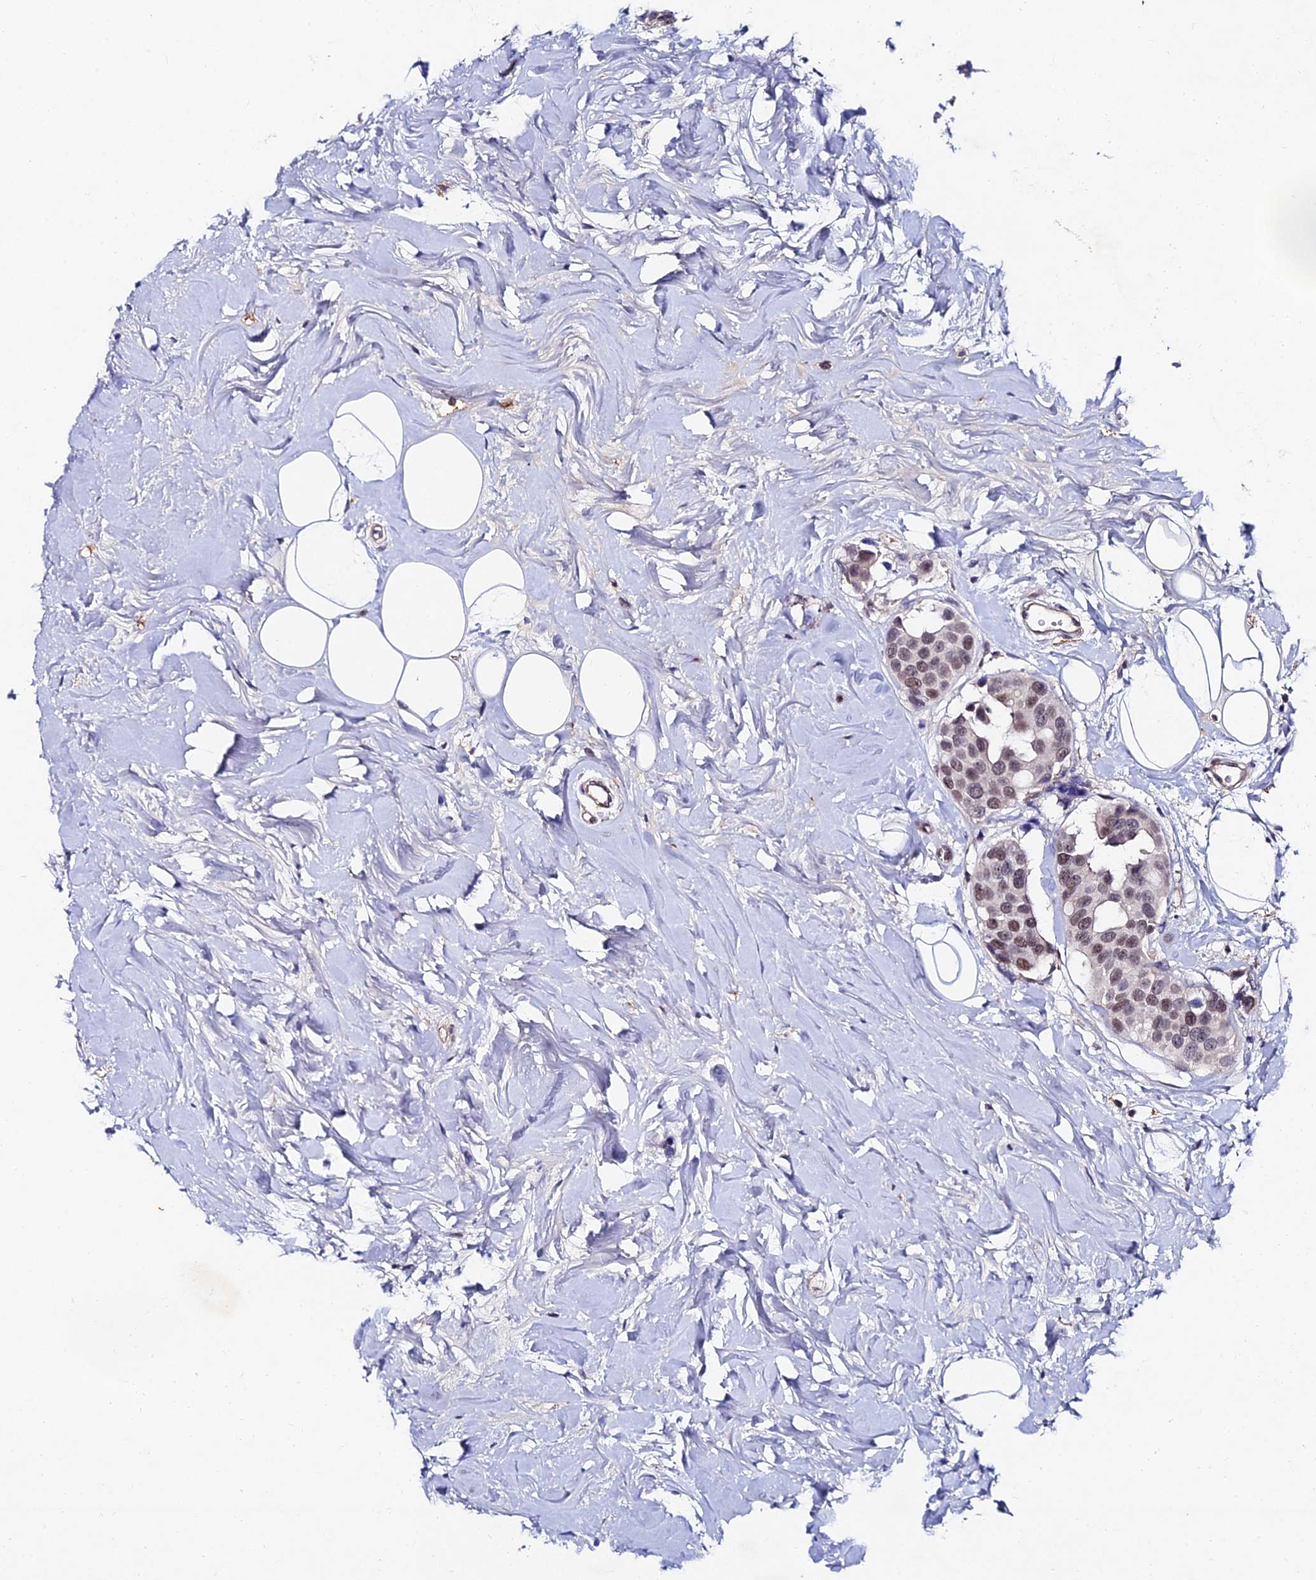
{"staining": {"intensity": "moderate", "quantity": ">75%", "location": "nuclear"}, "tissue": "breast cancer", "cell_type": "Tumor cells", "image_type": "cancer", "snomed": [{"axis": "morphology", "description": "Normal tissue, NOS"}, {"axis": "morphology", "description": "Duct carcinoma"}, {"axis": "topography", "description": "Breast"}], "caption": "About >75% of tumor cells in breast cancer (invasive ductal carcinoma) exhibit moderate nuclear protein staining as visualized by brown immunohistochemical staining.", "gene": "TRIM24", "patient": {"sex": "female", "age": 39}}